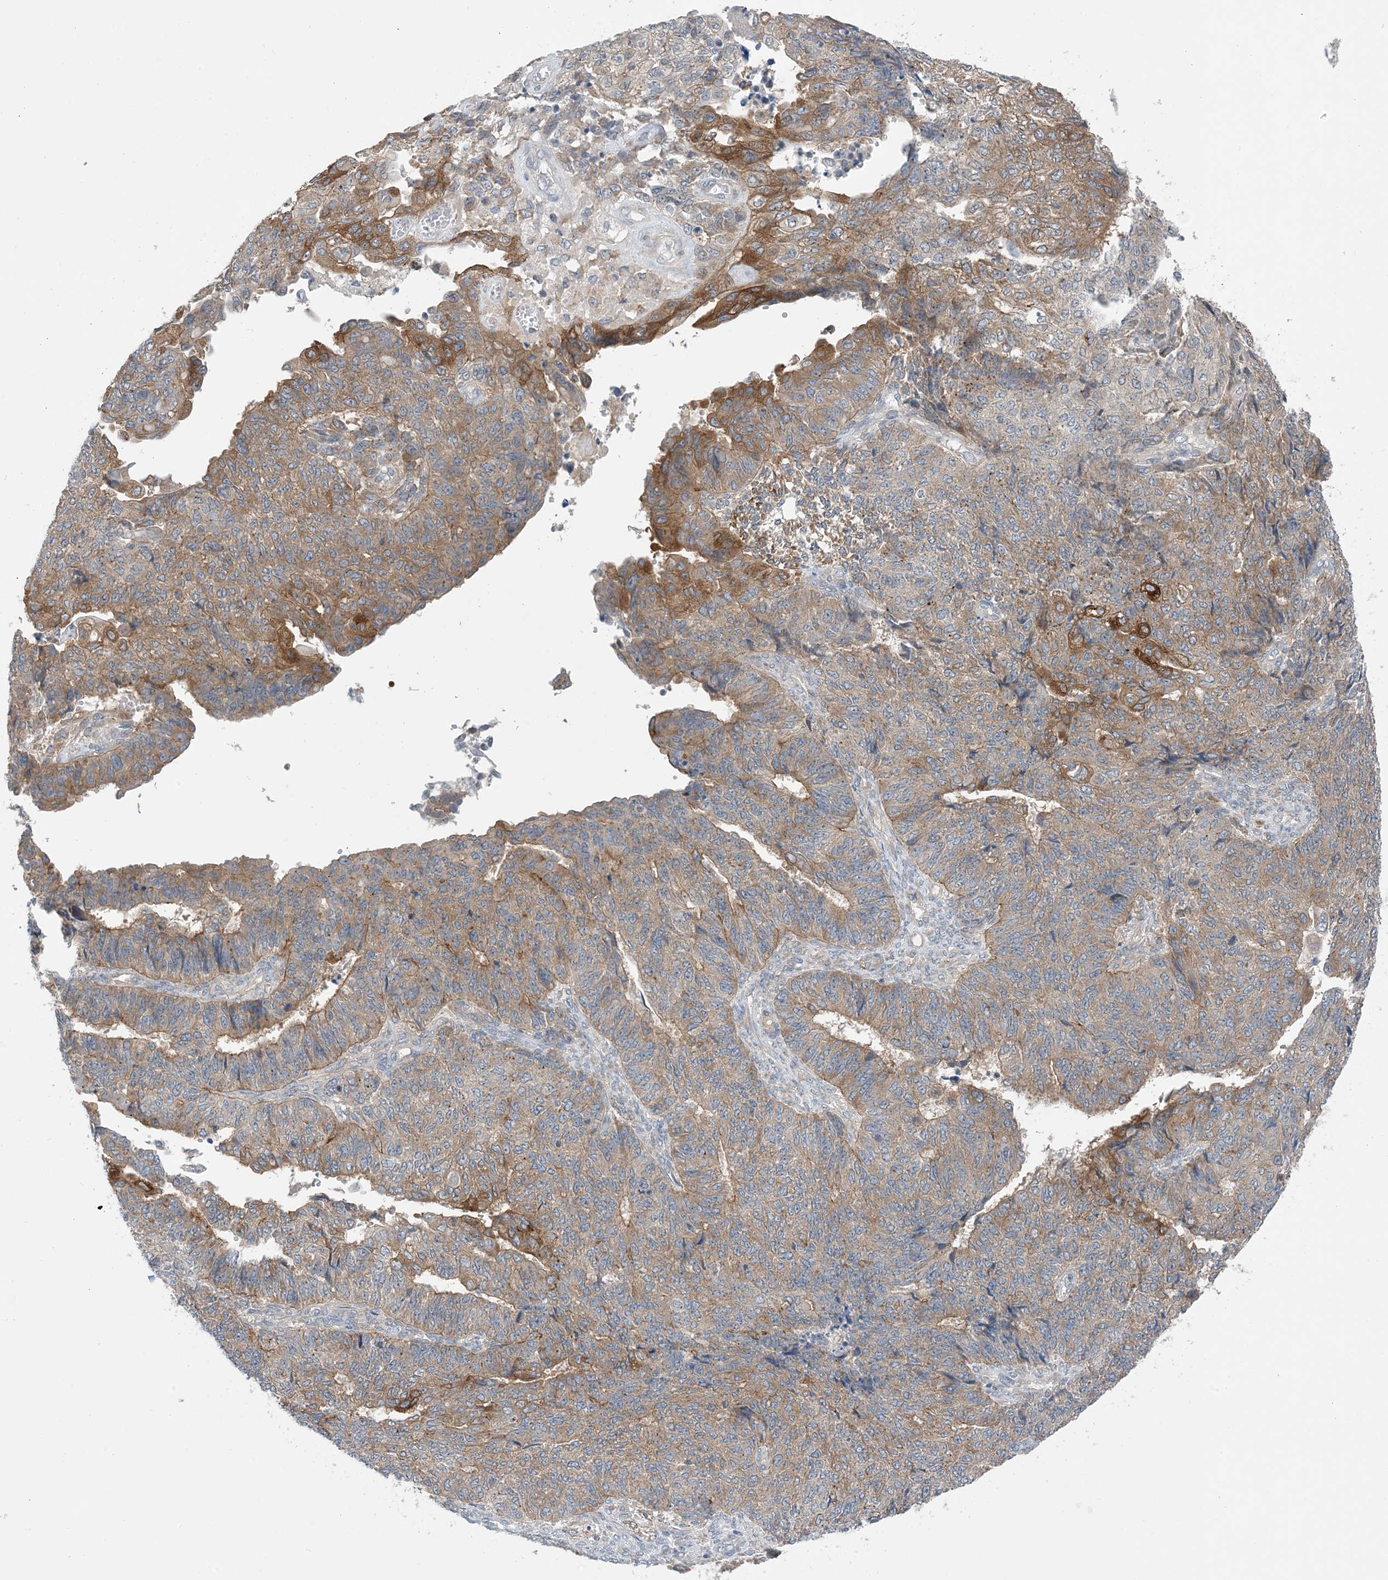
{"staining": {"intensity": "moderate", "quantity": "25%-75%", "location": "cytoplasmic/membranous"}, "tissue": "endometrial cancer", "cell_type": "Tumor cells", "image_type": "cancer", "snomed": [{"axis": "morphology", "description": "Adenocarcinoma, NOS"}, {"axis": "topography", "description": "Endometrium"}], "caption": "Immunohistochemistry (IHC) of endometrial cancer (adenocarcinoma) exhibits medium levels of moderate cytoplasmic/membranous expression in about 25%-75% of tumor cells. The staining was performed using DAB (3,3'-diaminobenzidine), with brown indicating positive protein expression. Nuclei are stained blue with hematoxylin.", "gene": "EHBP1", "patient": {"sex": "female", "age": 32}}